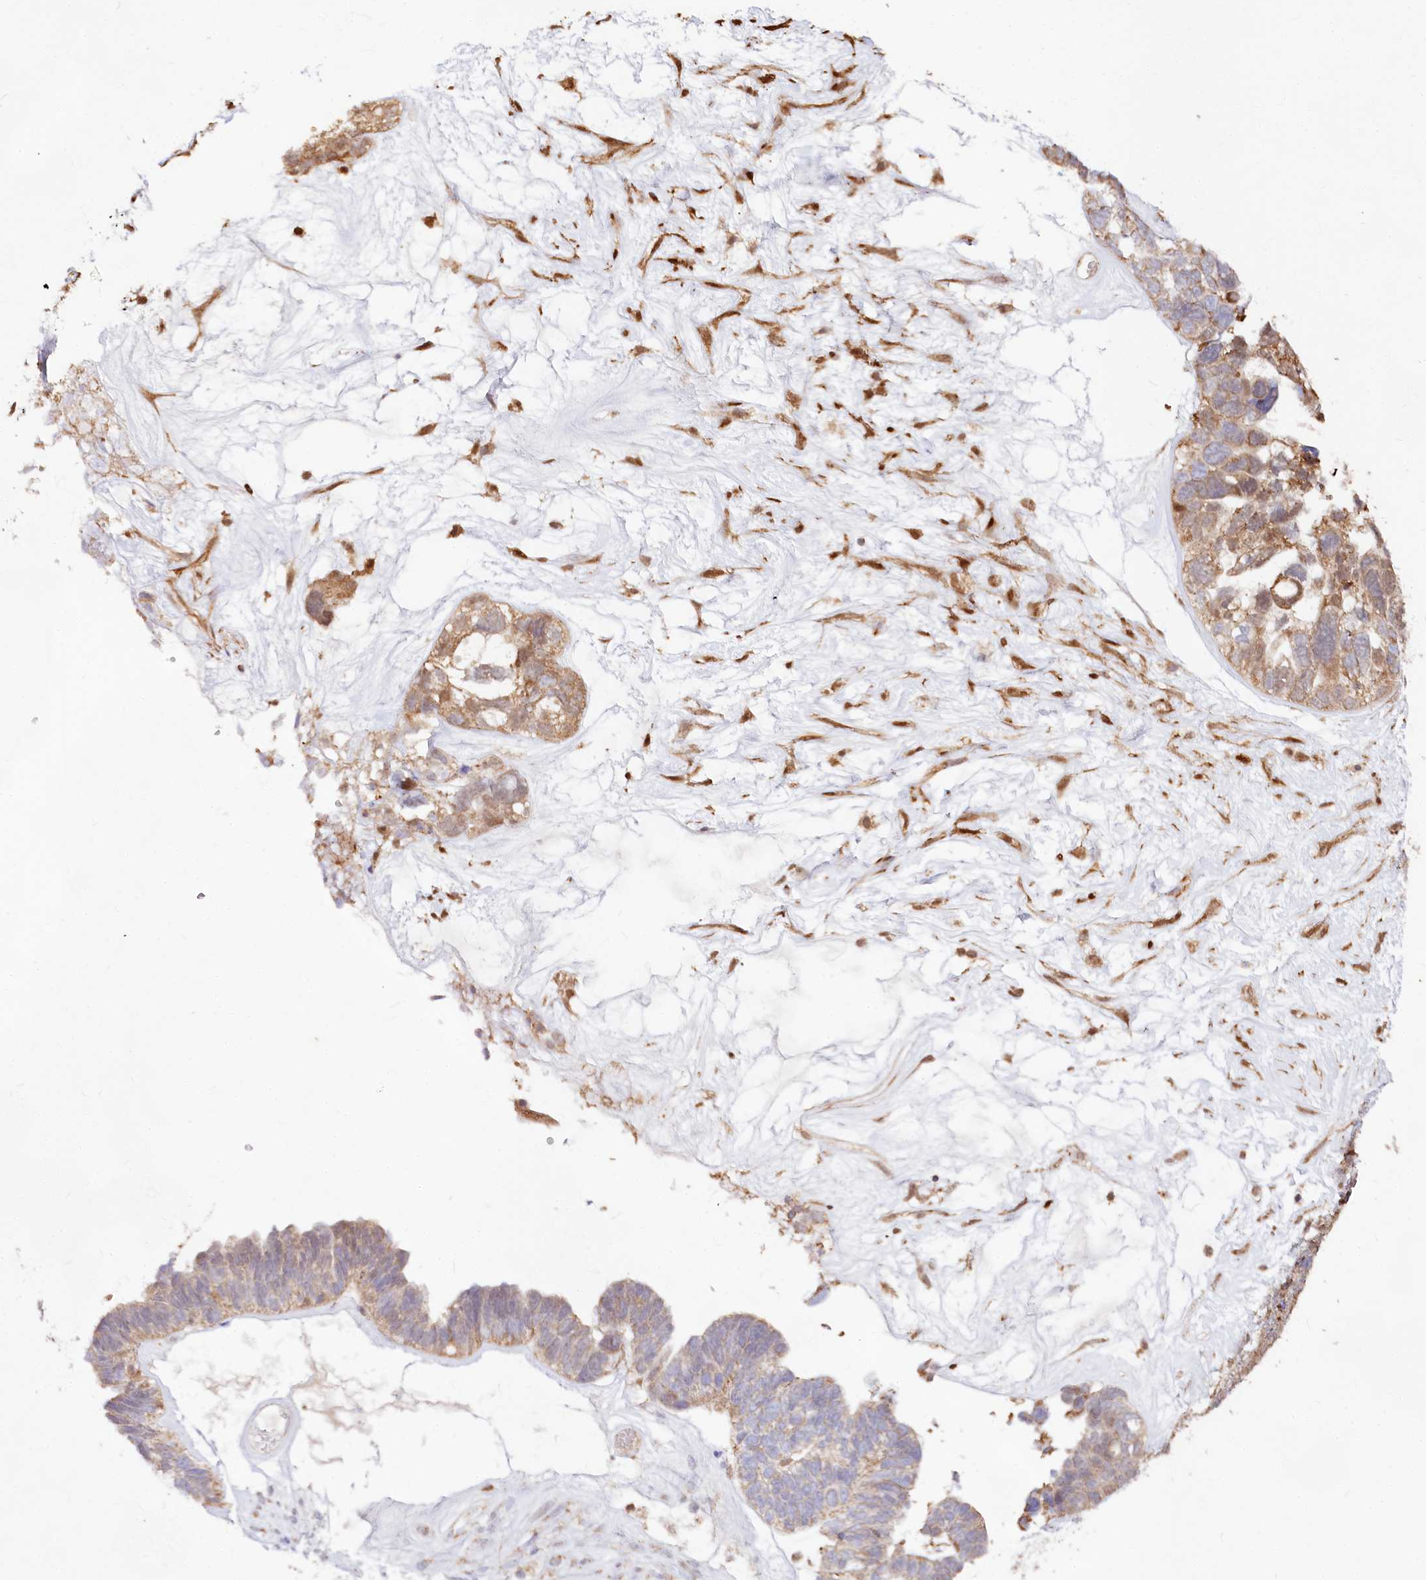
{"staining": {"intensity": "moderate", "quantity": "25%-75%", "location": "cytoplasmic/membranous"}, "tissue": "ovarian cancer", "cell_type": "Tumor cells", "image_type": "cancer", "snomed": [{"axis": "morphology", "description": "Cystadenocarcinoma, serous, NOS"}, {"axis": "topography", "description": "Ovary"}], "caption": "Protein staining shows moderate cytoplasmic/membranous expression in about 25%-75% of tumor cells in ovarian serous cystadenocarcinoma. (DAB = brown stain, brightfield microscopy at high magnification).", "gene": "TASOR2", "patient": {"sex": "female", "age": 79}}